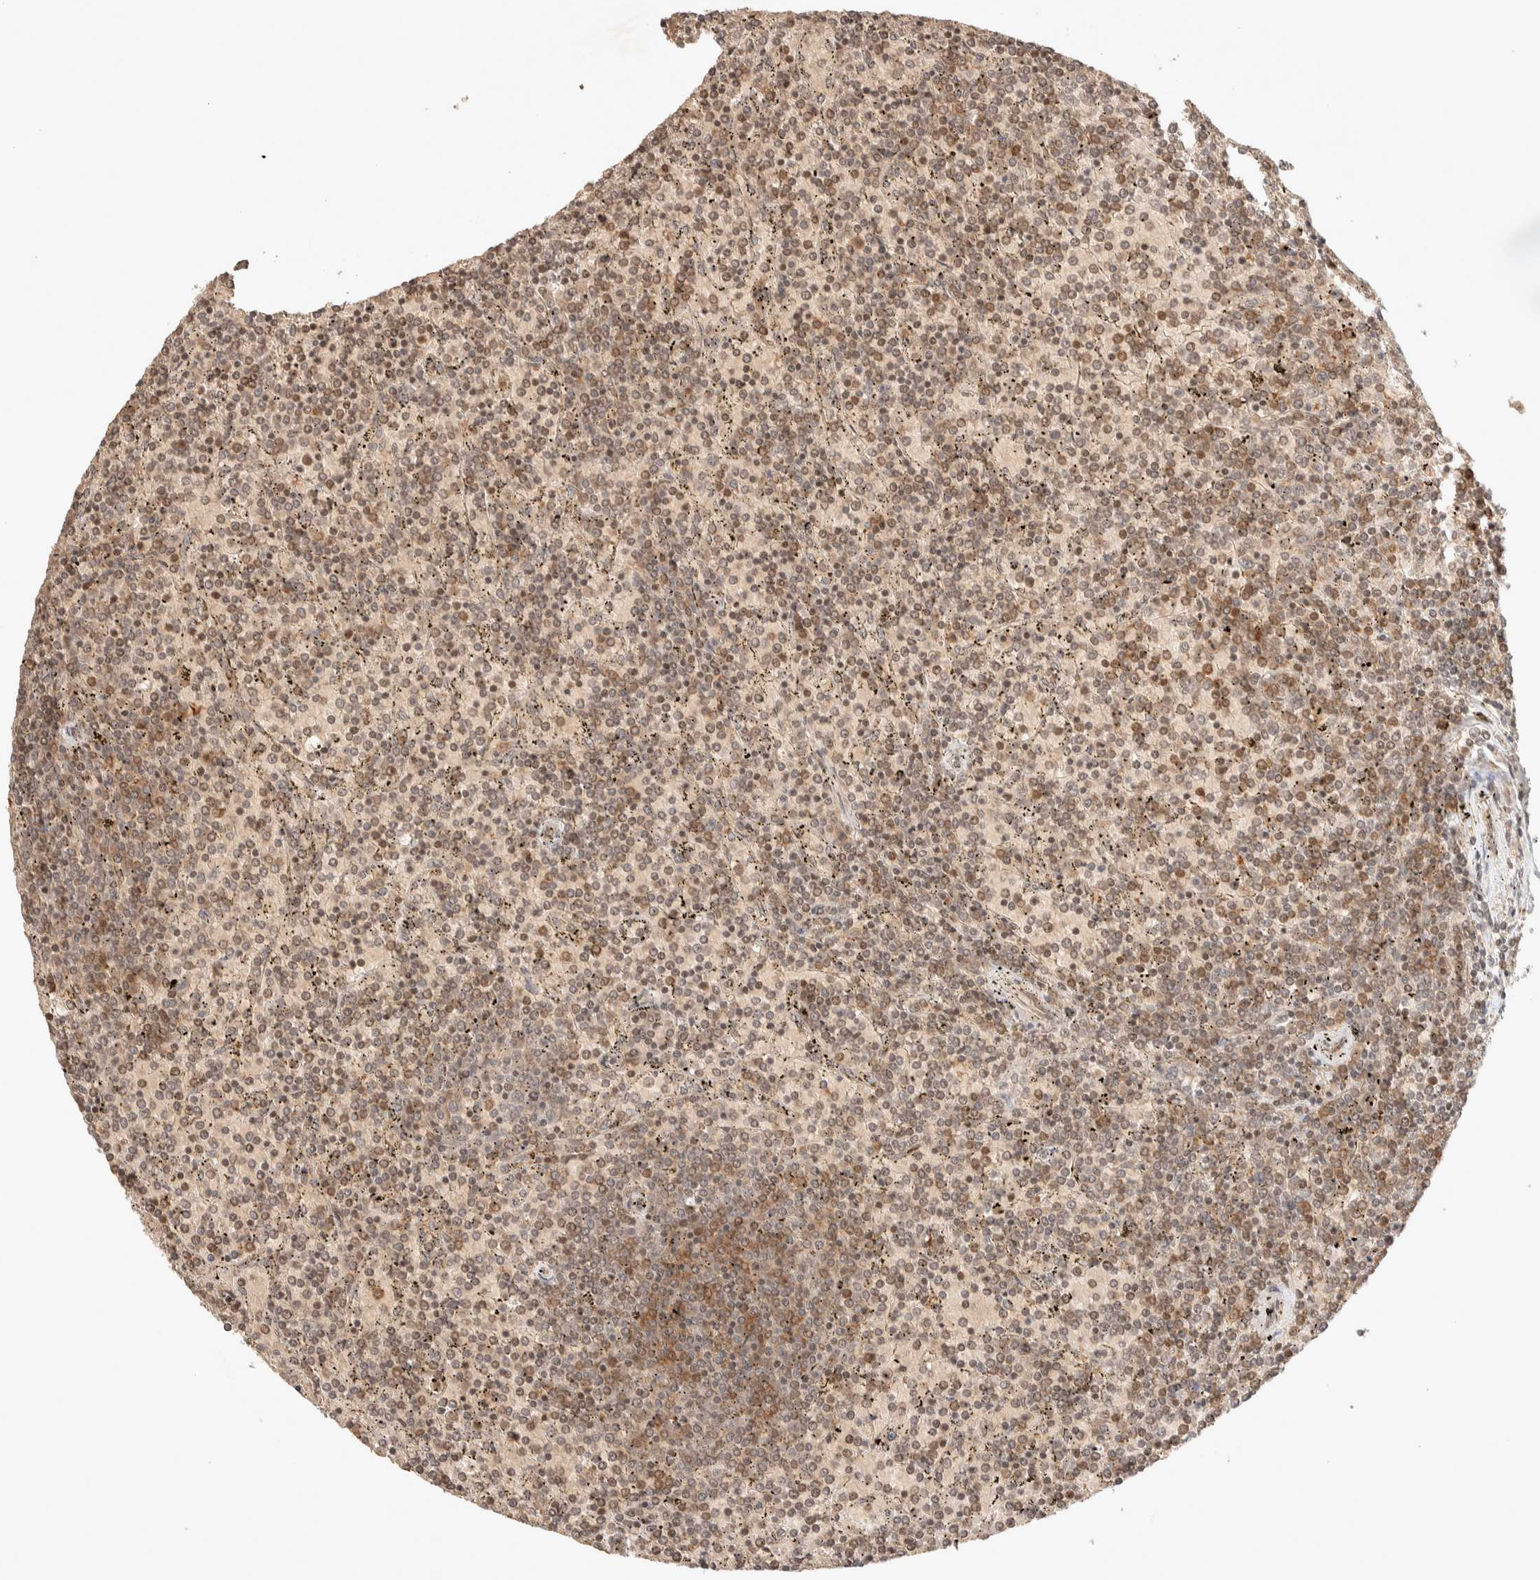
{"staining": {"intensity": "weak", "quantity": ">75%", "location": "cytoplasmic/membranous,nuclear"}, "tissue": "lymphoma", "cell_type": "Tumor cells", "image_type": "cancer", "snomed": [{"axis": "morphology", "description": "Malignant lymphoma, non-Hodgkin's type, Low grade"}, {"axis": "topography", "description": "Spleen"}], "caption": "An immunohistochemistry micrograph of tumor tissue is shown. Protein staining in brown highlights weak cytoplasmic/membranous and nuclear positivity in lymphoma within tumor cells. The protein is stained brown, and the nuclei are stained in blue (DAB (3,3'-diaminobenzidine) IHC with brightfield microscopy, high magnification).", "gene": "THRA", "patient": {"sex": "female", "age": 77}}